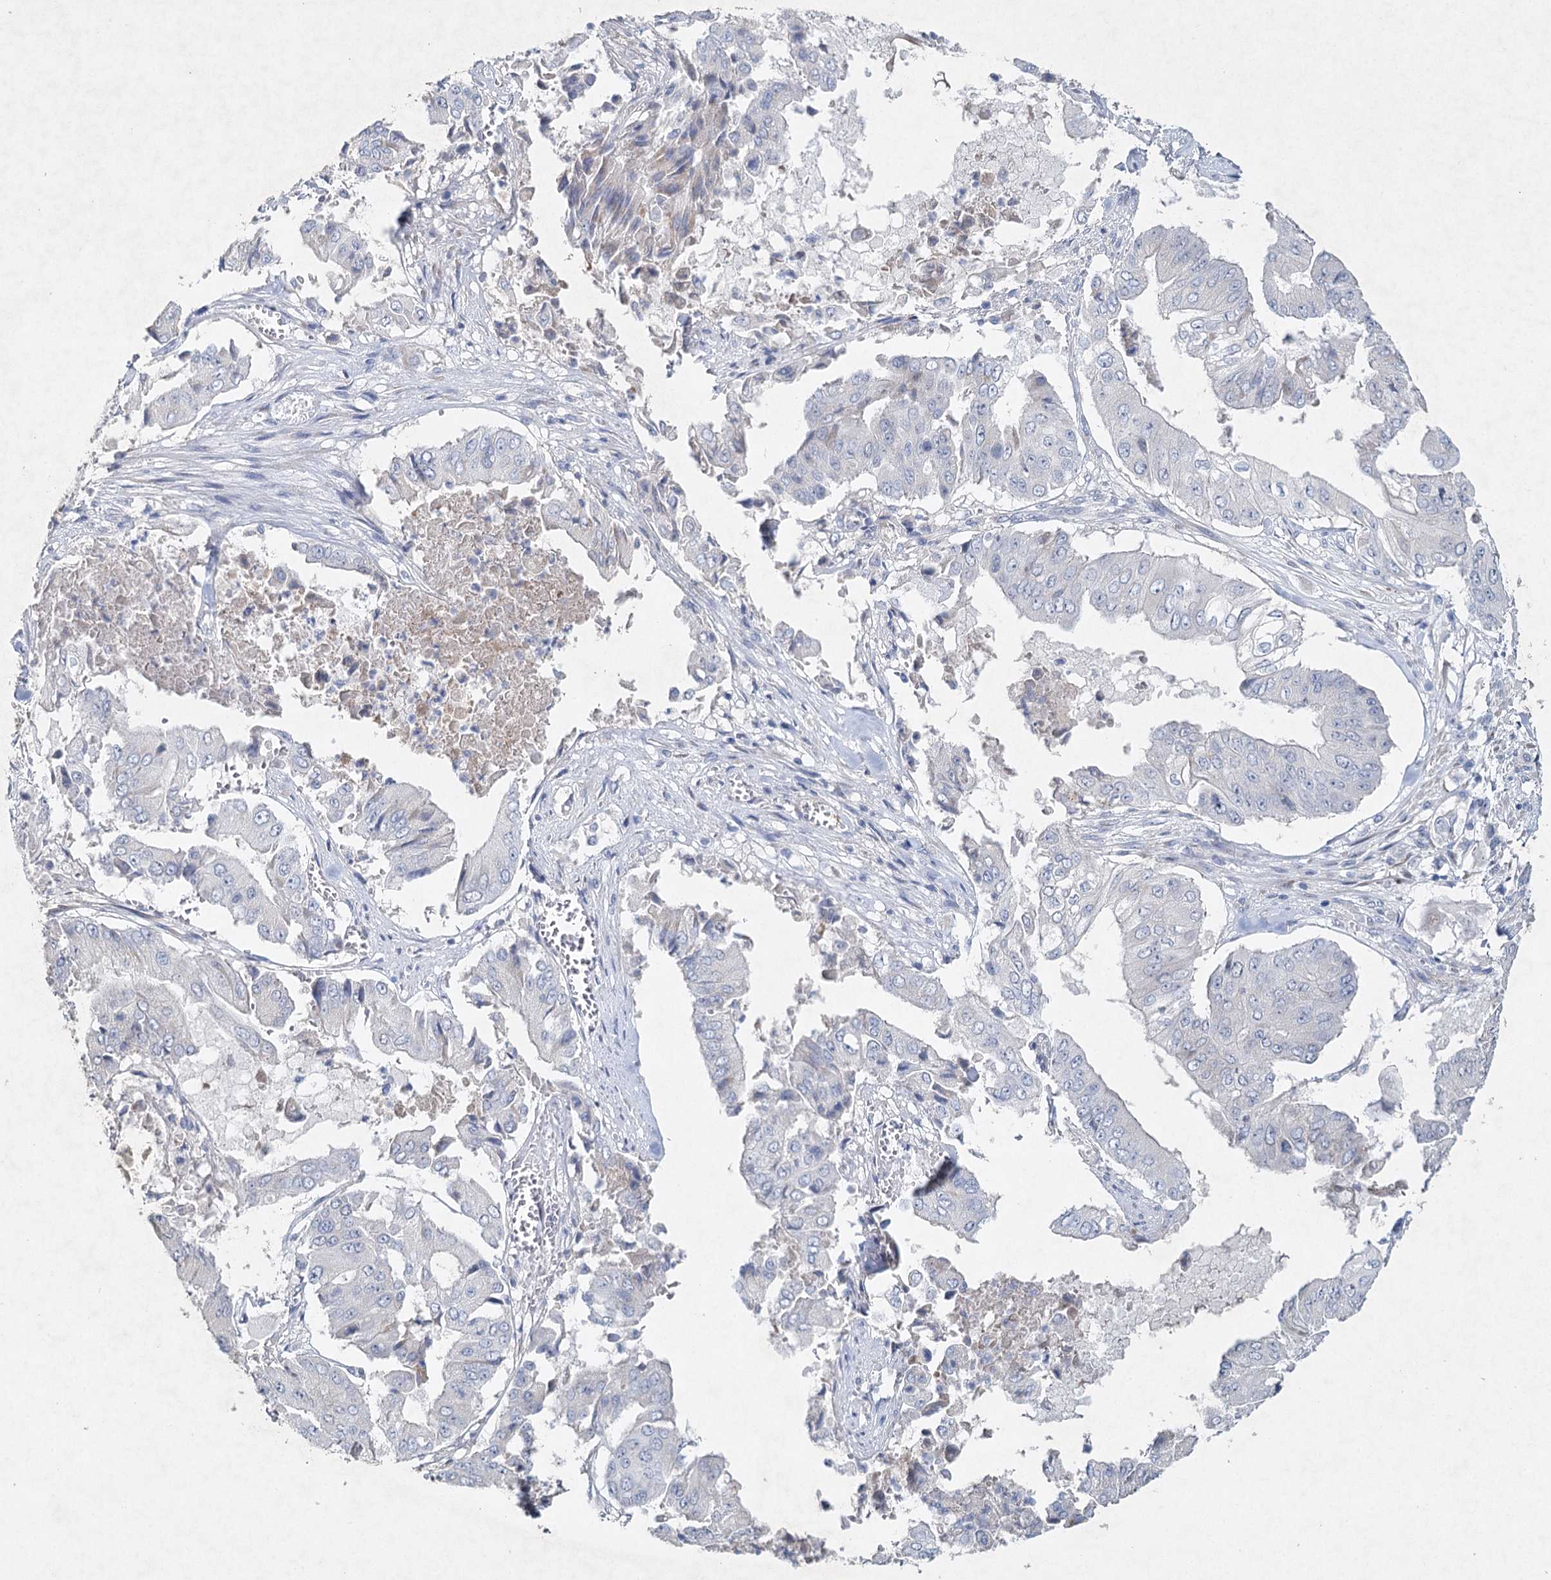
{"staining": {"intensity": "weak", "quantity": "<25%", "location": "cytoplasmic/membranous"}, "tissue": "pancreatic cancer", "cell_type": "Tumor cells", "image_type": "cancer", "snomed": [{"axis": "morphology", "description": "Adenocarcinoma, NOS"}, {"axis": "topography", "description": "Pancreas"}], "caption": "This photomicrograph is of pancreatic adenocarcinoma stained with immunohistochemistry to label a protein in brown with the nuclei are counter-stained blue. There is no staining in tumor cells.", "gene": "RFX6", "patient": {"sex": "female", "age": 77}}